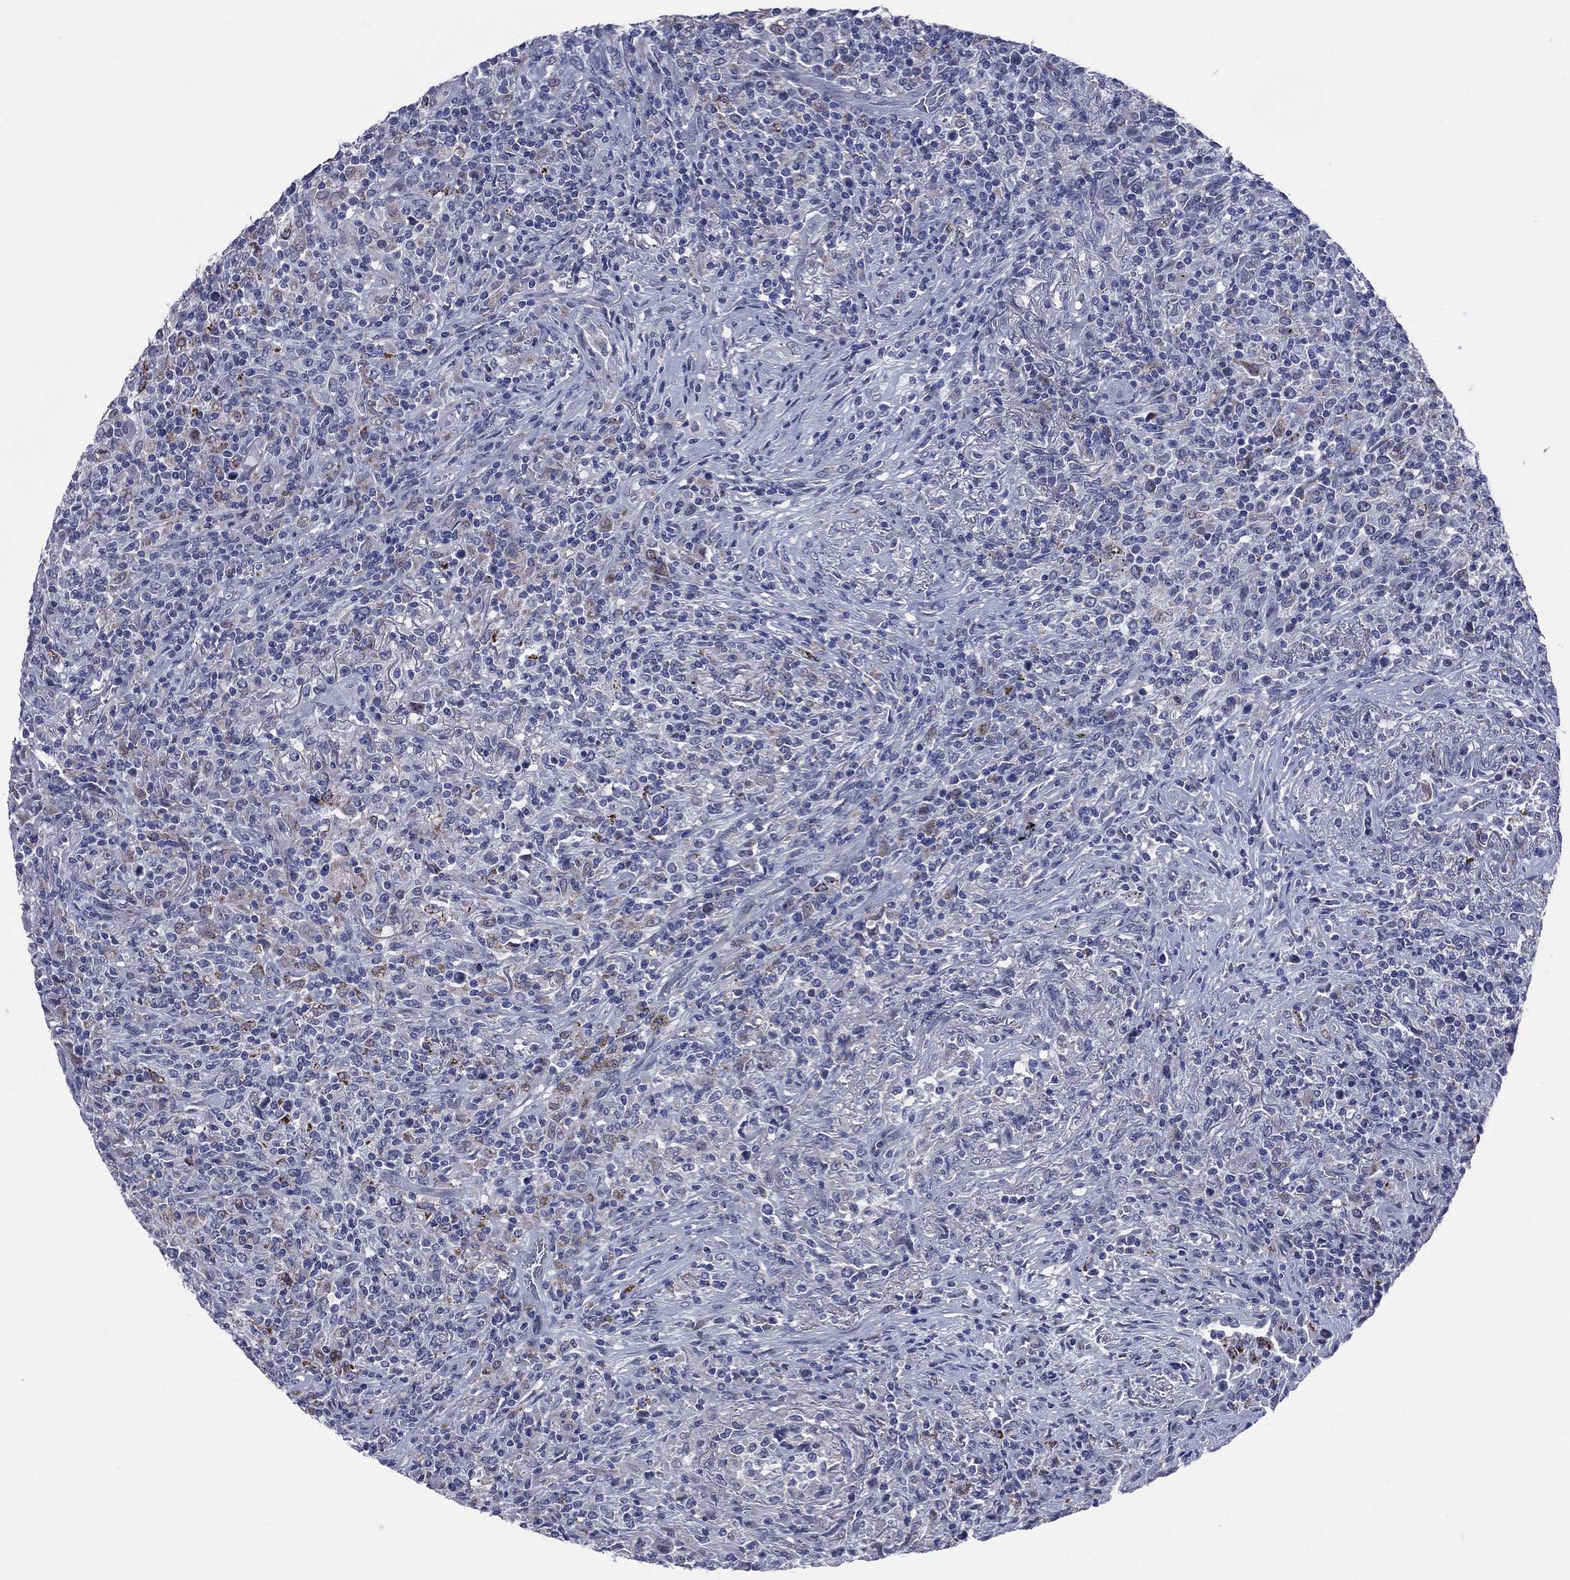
{"staining": {"intensity": "negative", "quantity": "none", "location": "none"}, "tissue": "lymphoma", "cell_type": "Tumor cells", "image_type": "cancer", "snomed": [{"axis": "morphology", "description": "Malignant lymphoma, non-Hodgkin's type, High grade"}, {"axis": "topography", "description": "Lung"}], "caption": "There is no significant staining in tumor cells of malignant lymphoma, non-Hodgkin's type (high-grade).", "gene": "AKAP3", "patient": {"sex": "male", "age": 79}}